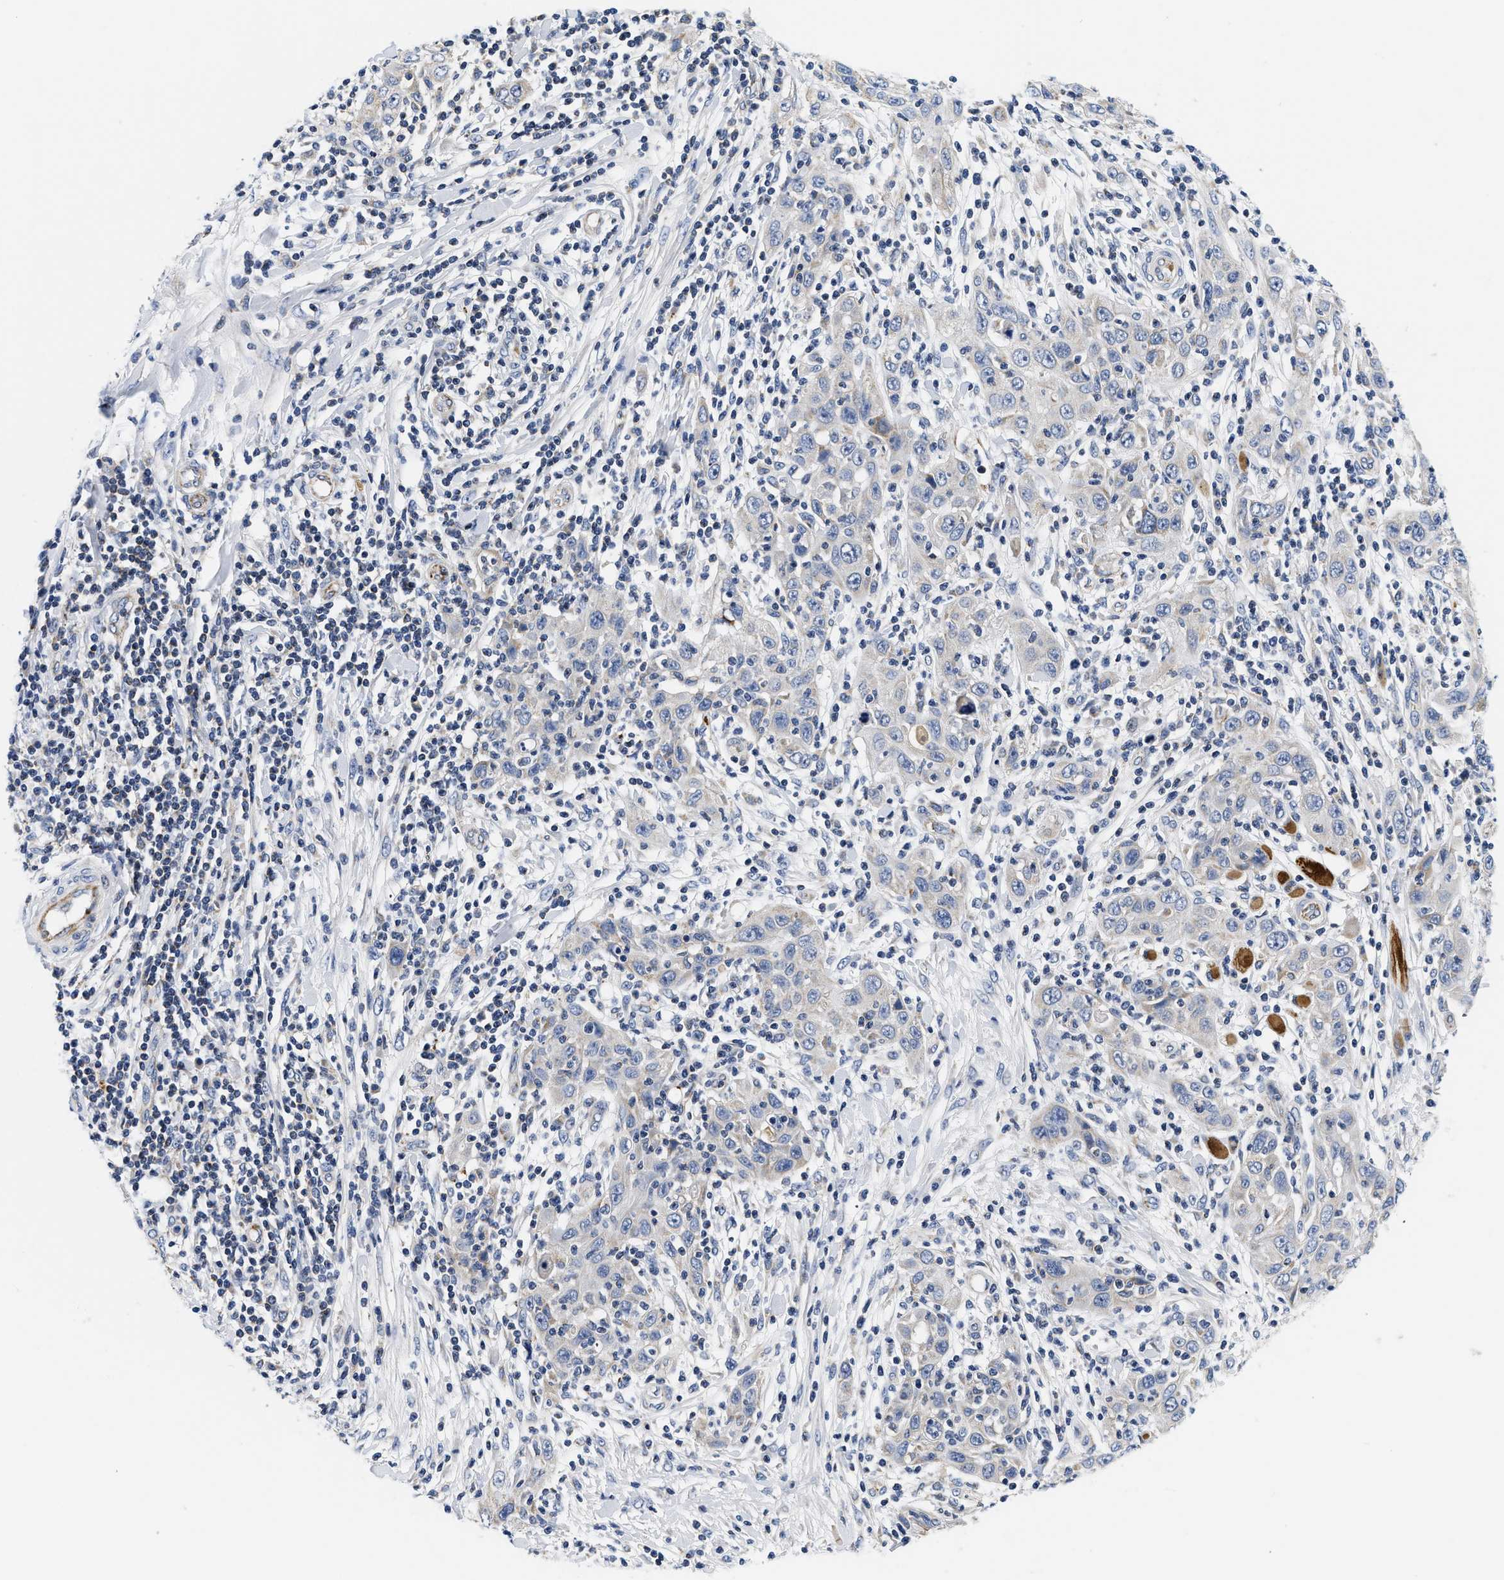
{"staining": {"intensity": "negative", "quantity": "none", "location": "none"}, "tissue": "skin cancer", "cell_type": "Tumor cells", "image_type": "cancer", "snomed": [{"axis": "morphology", "description": "Squamous cell carcinoma, NOS"}, {"axis": "topography", "description": "Skin"}], "caption": "This is an IHC photomicrograph of skin cancer (squamous cell carcinoma). There is no positivity in tumor cells.", "gene": "PDP1", "patient": {"sex": "female", "age": 88}}